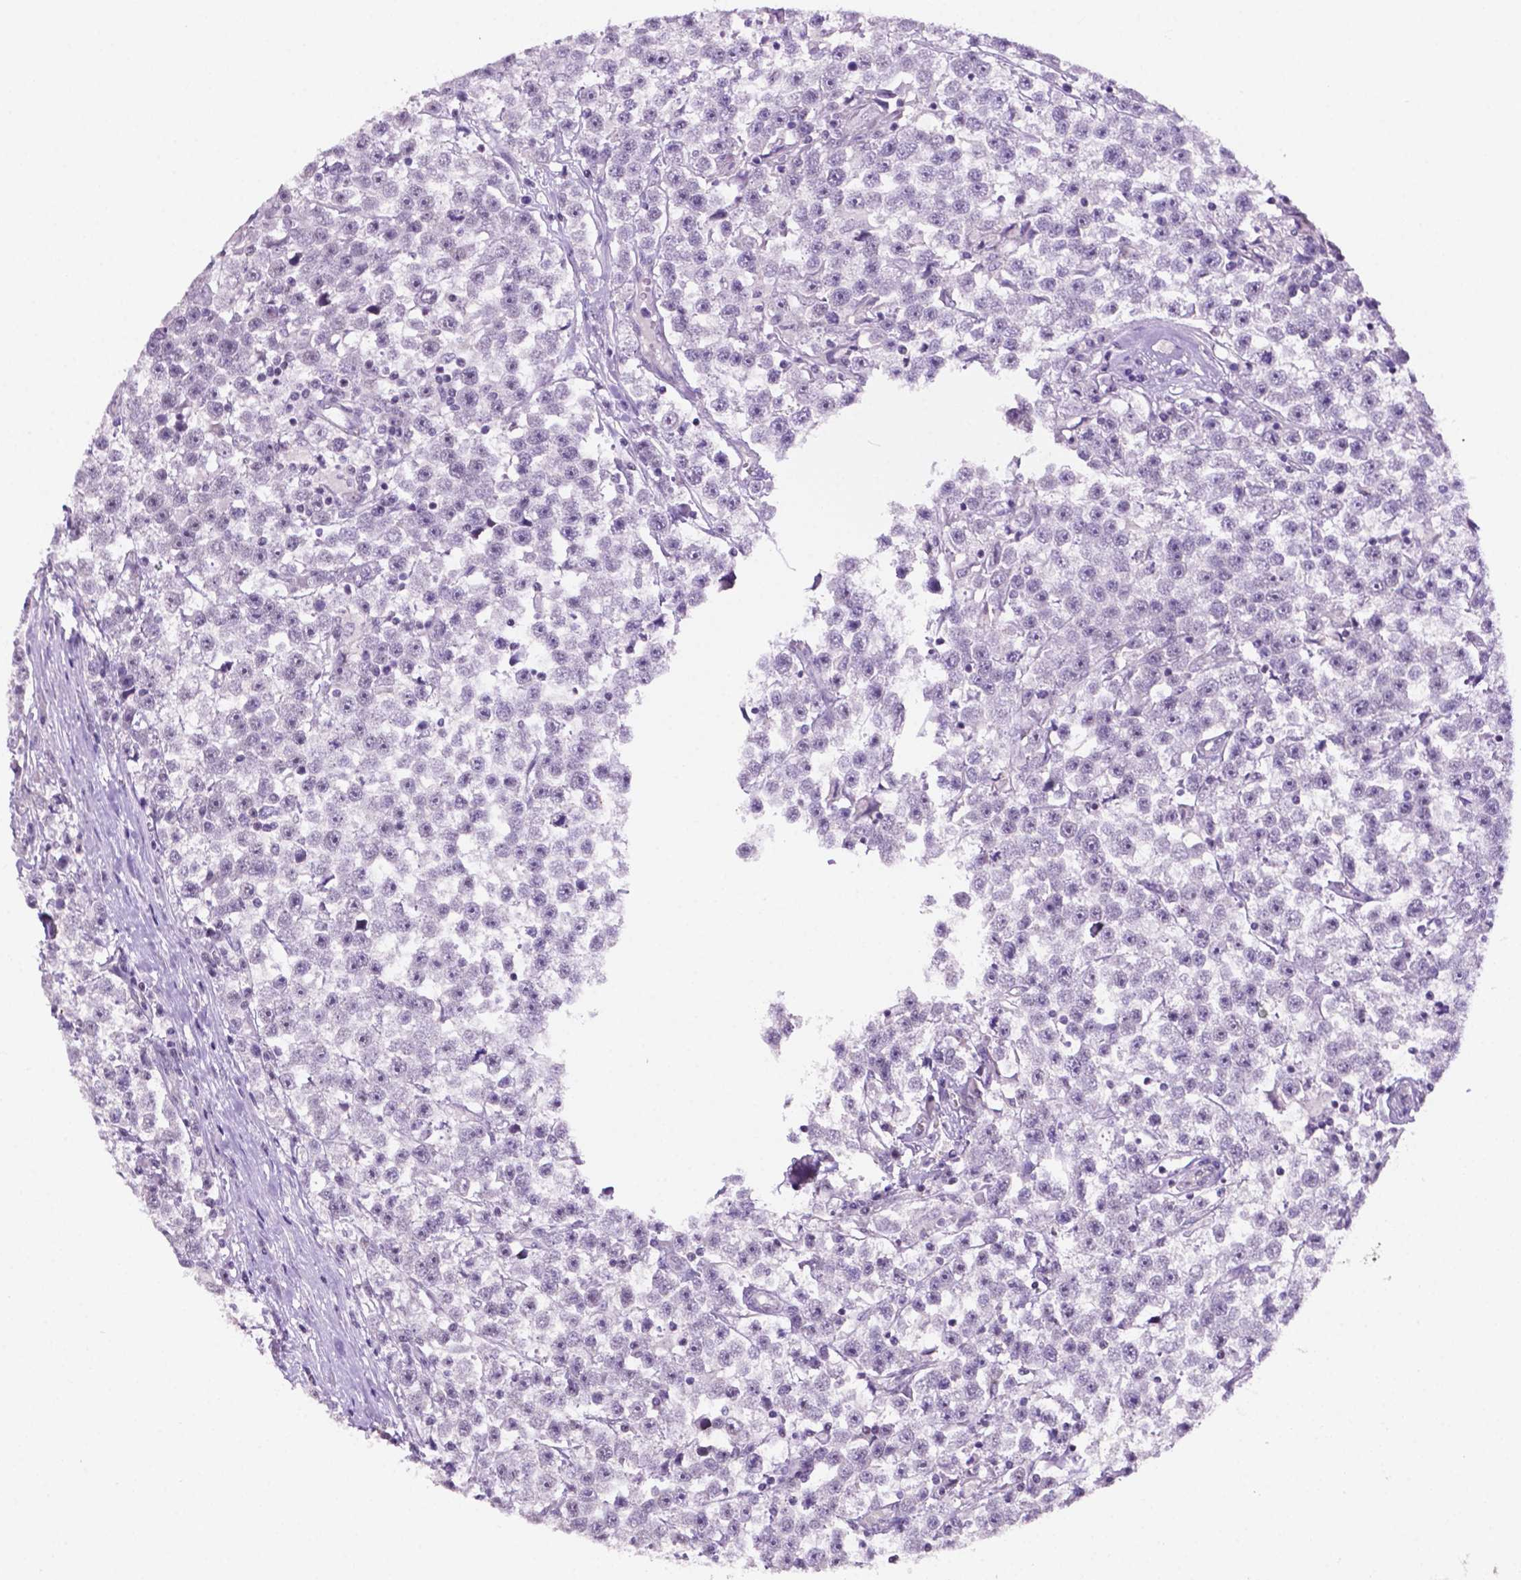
{"staining": {"intensity": "weak", "quantity": "<25%", "location": "nuclear"}, "tissue": "testis cancer", "cell_type": "Tumor cells", "image_type": "cancer", "snomed": [{"axis": "morphology", "description": "Seminoma, NOS"}, {"axis": "topography", "description": "Testis"}], "caption": "Immunohistochemistry image of neoplastic tissue: testis cancer stained with DAB (3,3'-diaminobenzidine) demonstrates no significant protein positivity in tumor cells. (DAB IHC, high magnification).", "gene": "NCOR1", "patient": {"sex": "male", "age": 31}}